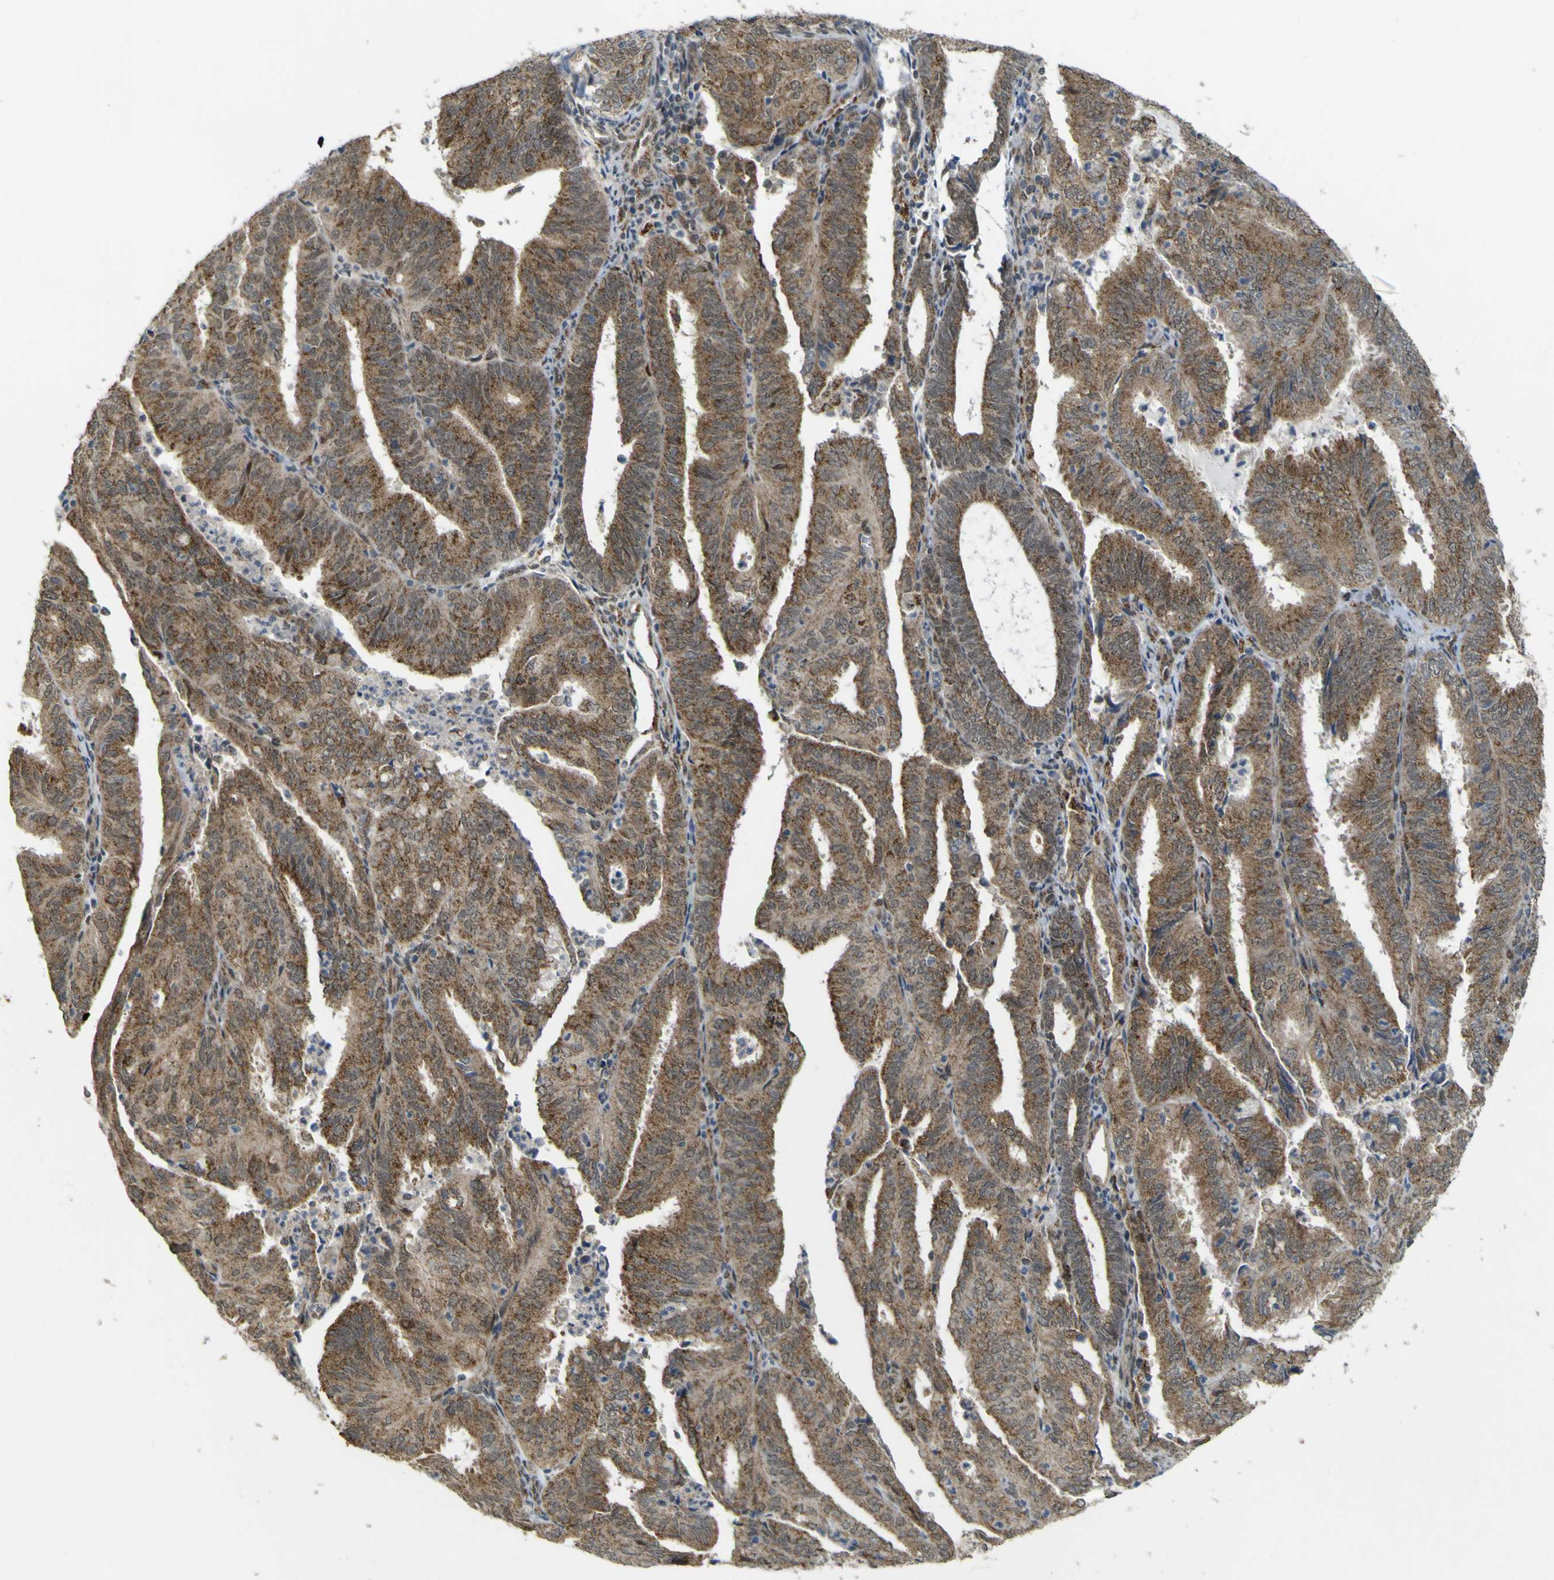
{"staining": {"intensity": "moderate", "quantity": ">75%", "location": "cytoplasmic/membranous"}, "tissue": "endometrial cancer", "cell_type": "Tumor cells", "image_type": "cancer", "snomed": [{"axis": "morphology", "description": "Adenocarcinoma, NOS"}, {"axis": "topography", "description": "Uterus"}], "caption": "Immunohistochemical staining of human endometrial cancer (adenocarcinoma) demonstrates medium levels of moderate cytoplasmic/membranous expression in approximately >75% of tumor cells. The protein is shown in brown color, while the nuclei are stained blue.", "gene": "ACBD5", "patient": {"sex": "female", "age": 60}}